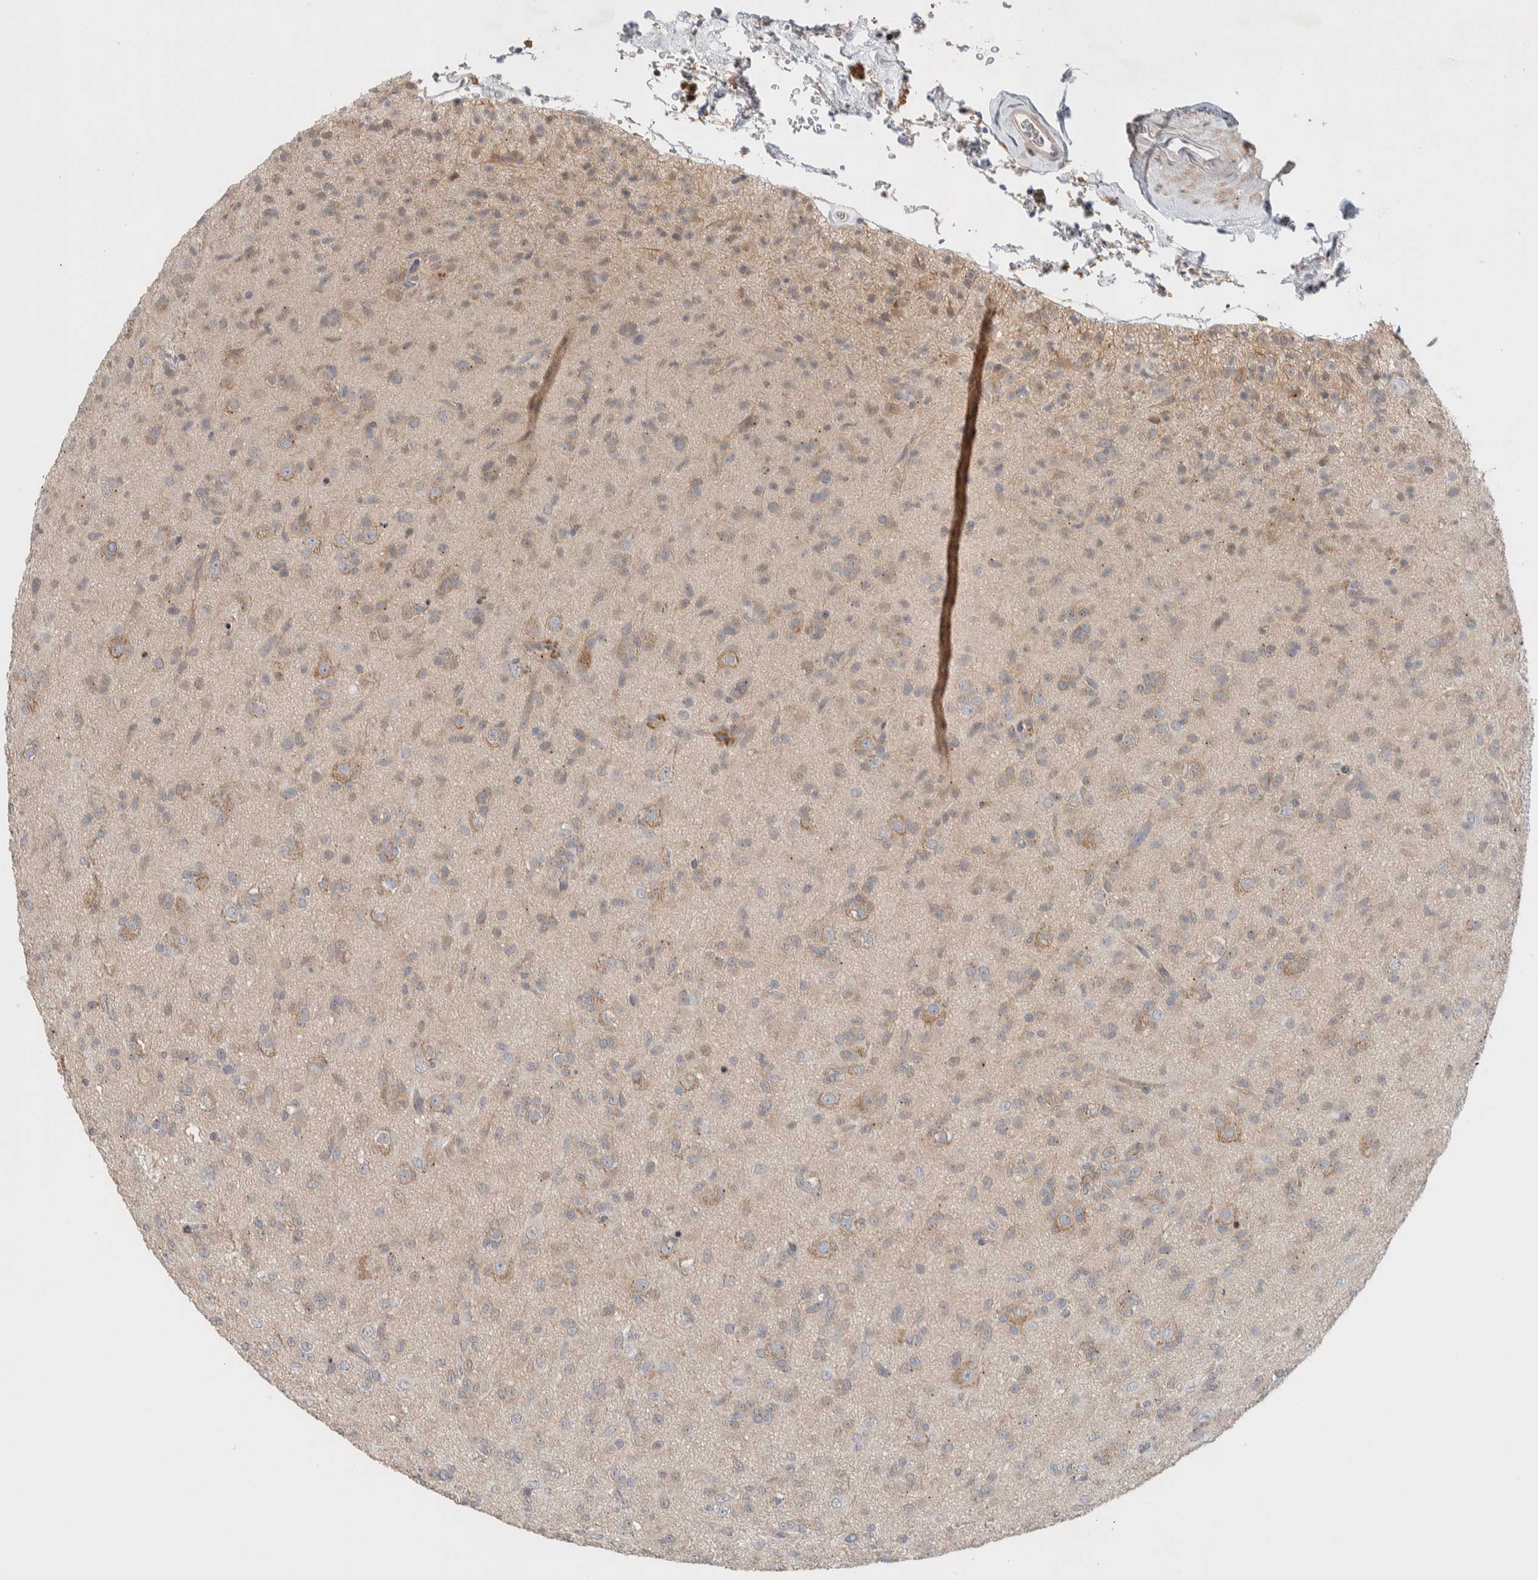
{"staining": {"intensity": "weak", "quantity": "<25%", "location": "cytoplasmic/membranous"}, "tissue": "glioma", "cell_type": "Tumor cells", "image_type": "cancer", "snomed": [{"axis": "morphology", "description": "Glioma, malignant, Low grade"}, {"axis": "topography", "description": "Brain"}], "caption": "IHC of human glioma exhibits no positivity in tumor cells.", "gene": "ADCY8", "patient": {"sex": "male", "age": 65}}